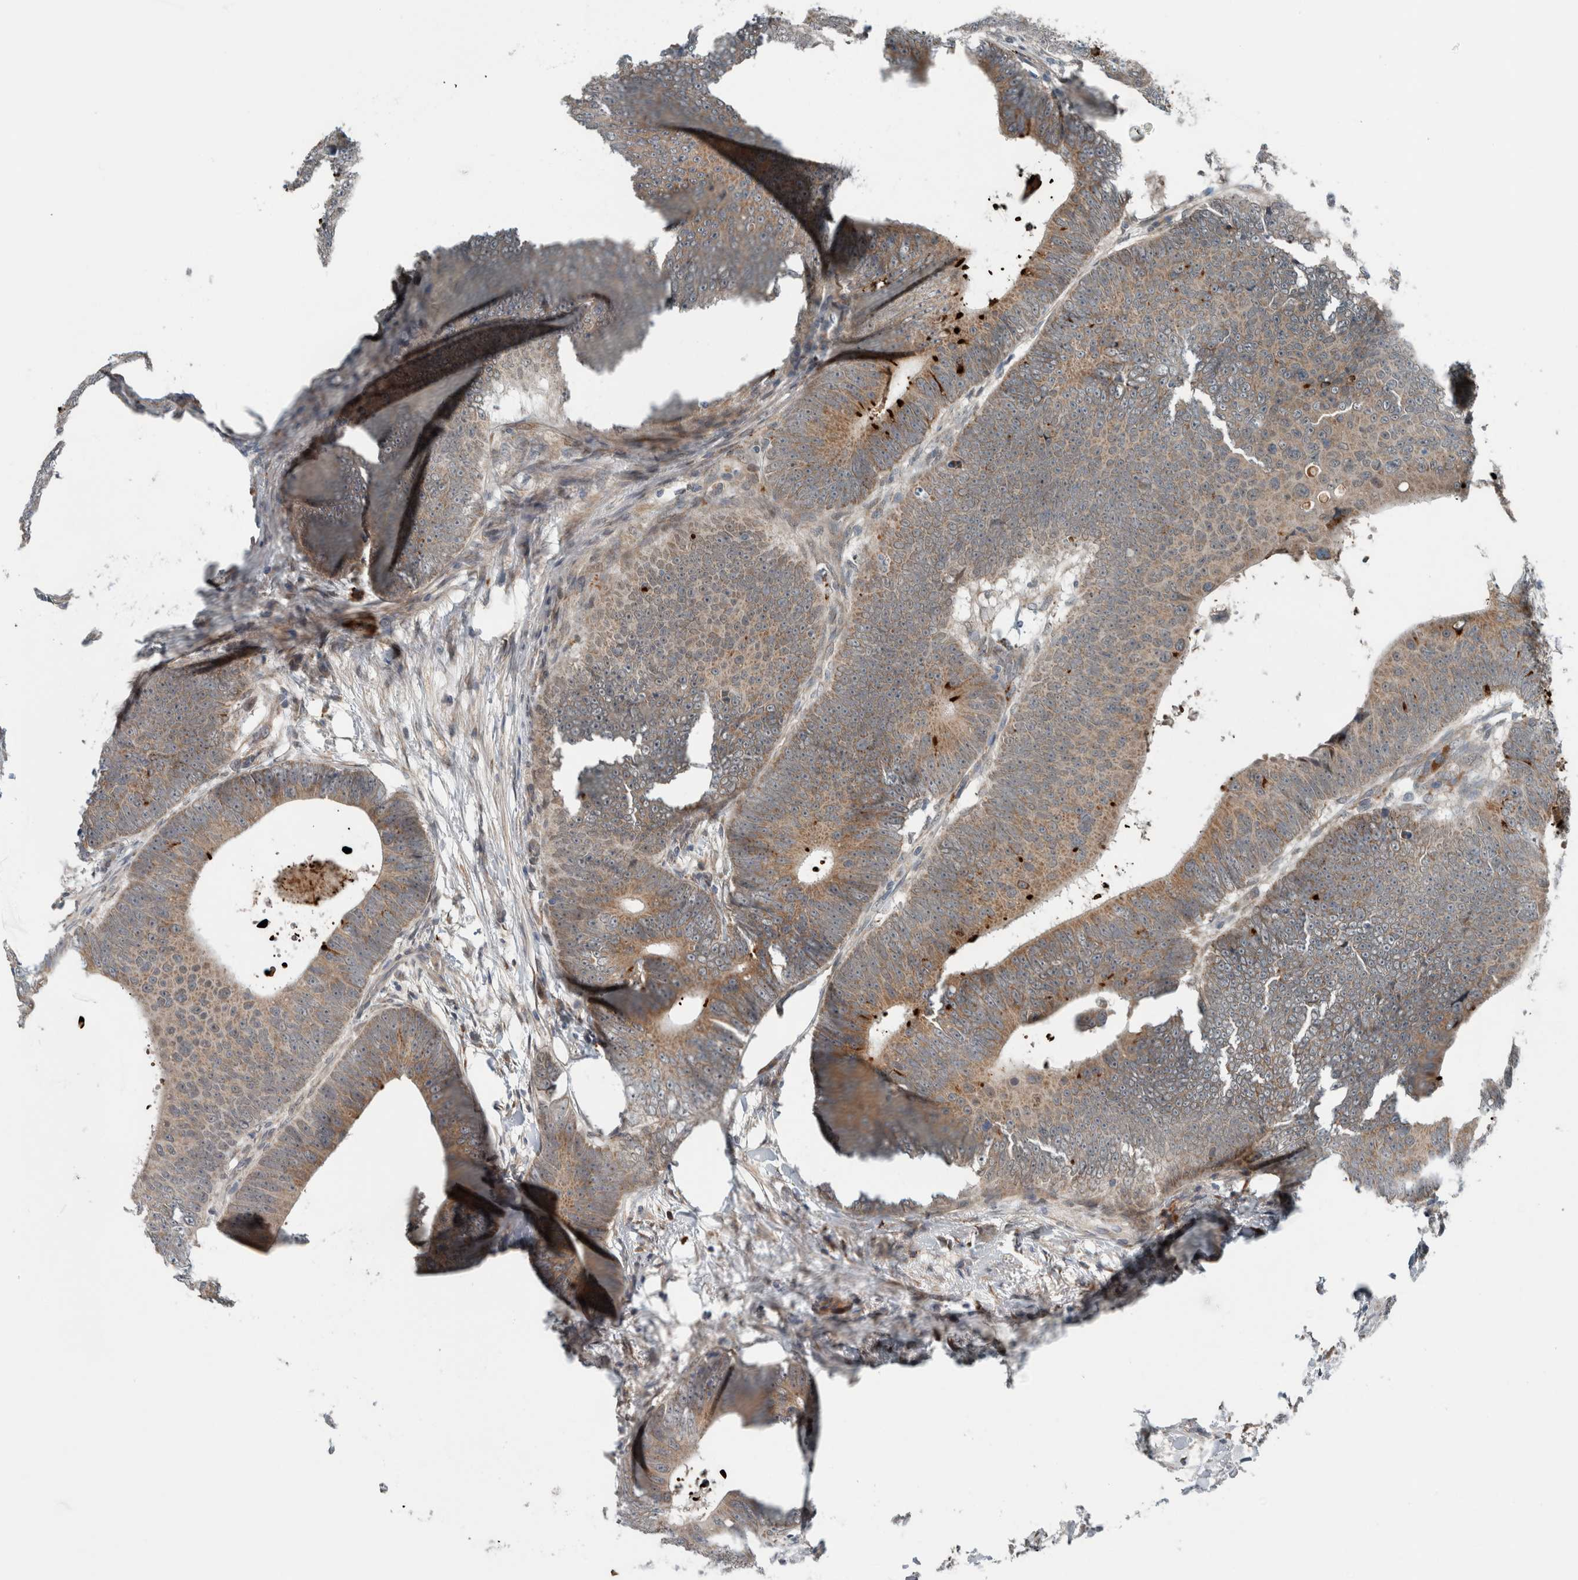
{"staining": {"intensity": "weak", "quantity": ">75%", "location": "cytoplasmic/membranous,nuclear"}, "tissue": "colorectal cancer", "cell_type": "Tumor cells", "image_type": "cancer", "snomed": [{"axis": "morphology", "description": "Adenocarcinoma, NOS"}, {"axis": "topography", "description": "Colon"}], "caption": "Colorectal cancer stained with a protein marker demonstrates weak staining in tumor cells.", "gene": "GBA2", "patient": {"sex": "male", "age": 56}}